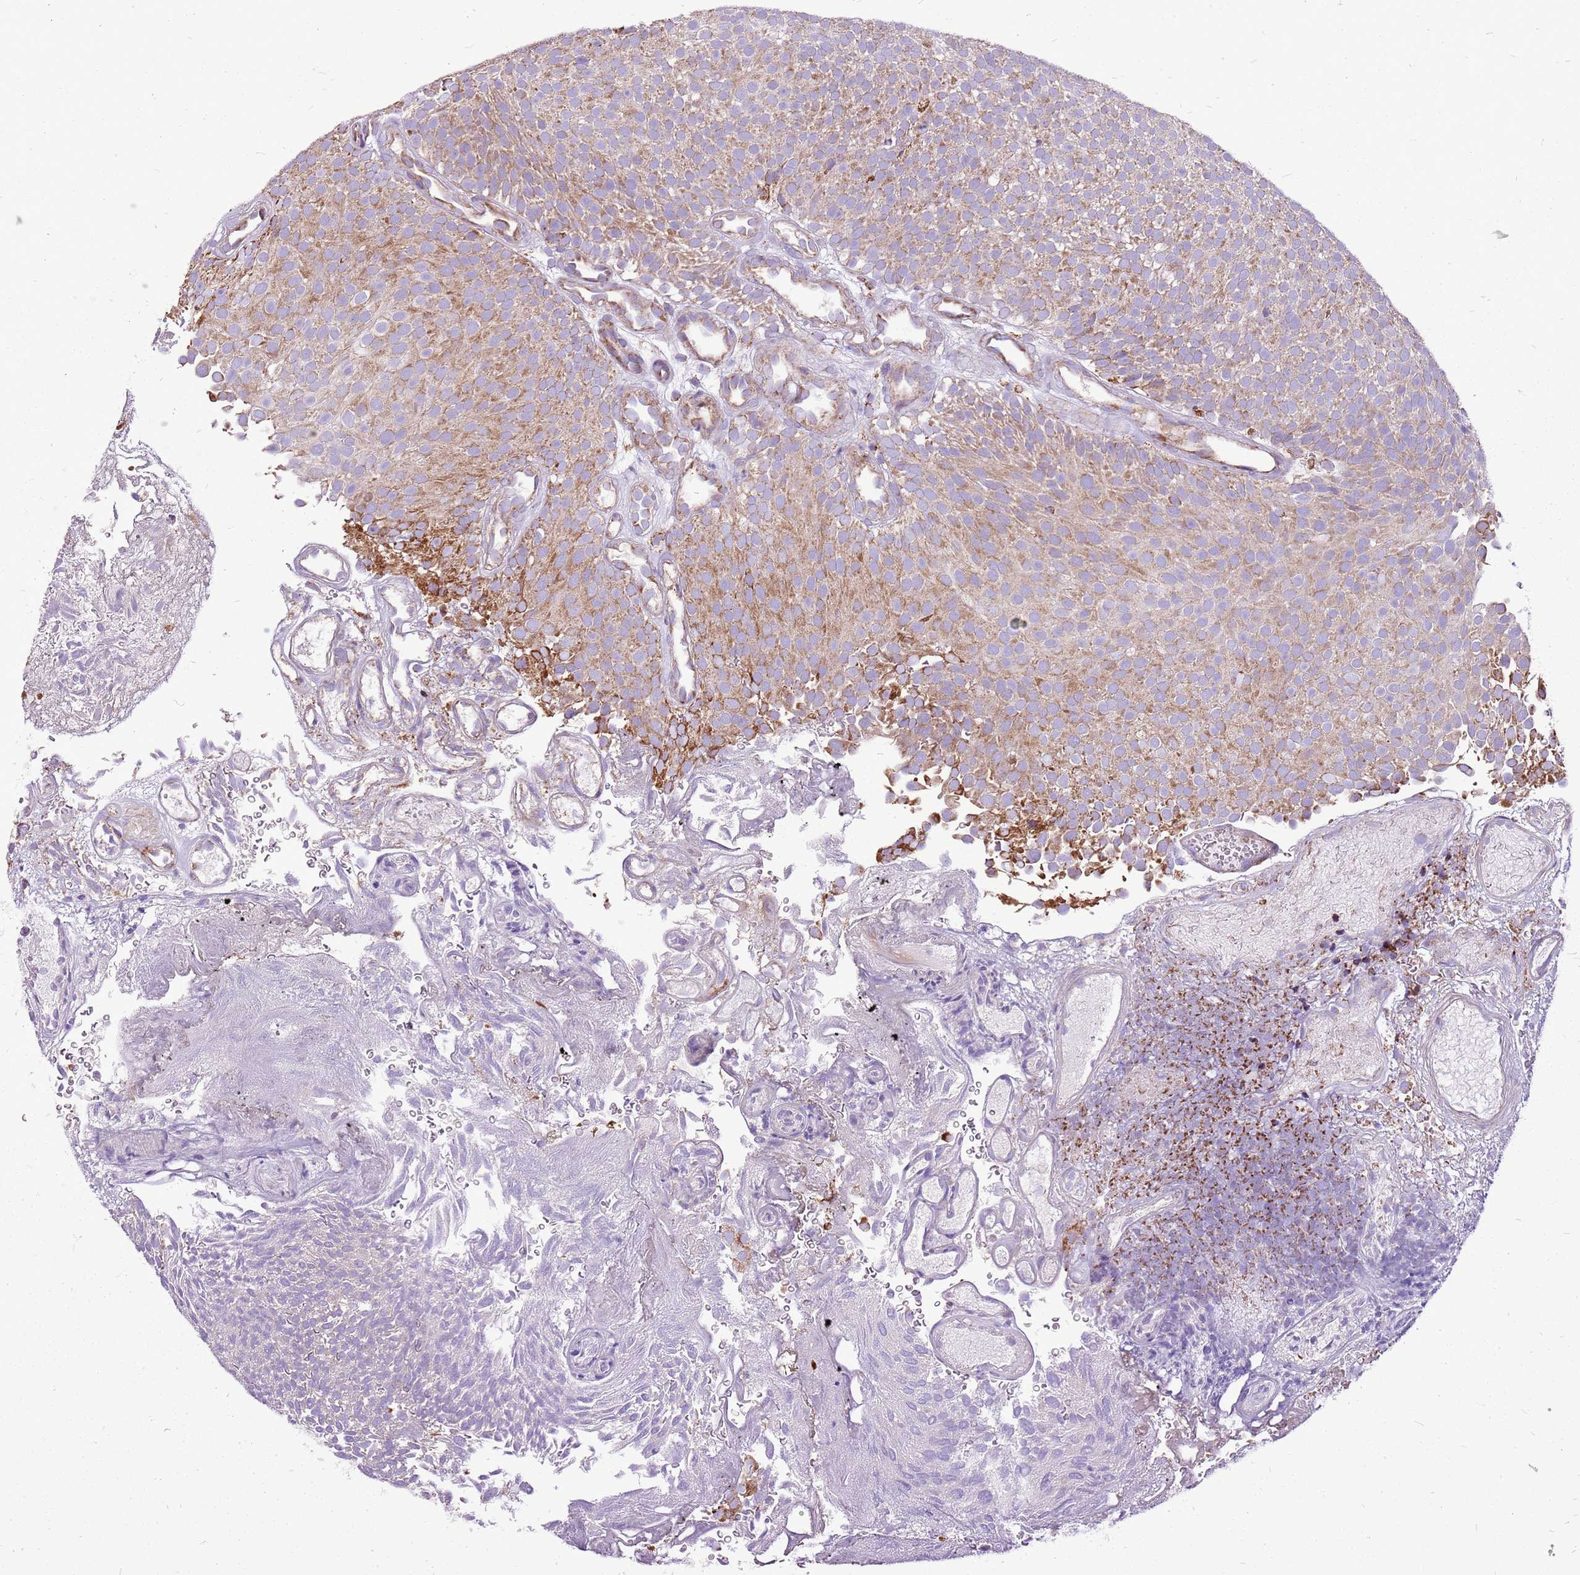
{"staining": {"intensity": "moderate", "quantity": ">75%", "location": "cytoplasmic/membranous"}, "tissue": "urothelial cancer", "cell_type": "Tumor cells", "image_type": "cancer", "snomed": [{"axis": "morphology", "description": "Urothelial carcinoma, Low grade"}, {"axis": "topography", "description": "Urinary bladder"}], "caption": "A medium amount of moderate cytoplasmic/membranous positivity is identified in approximately >75% of tumor cells in urothelial cancer tissue. Immunohistochemistry (ihc) stains the protein of interest in brown and the nuclei are stained blue.", "gene": "GCDH", "patient": {"sex": "male", "age": 78}}